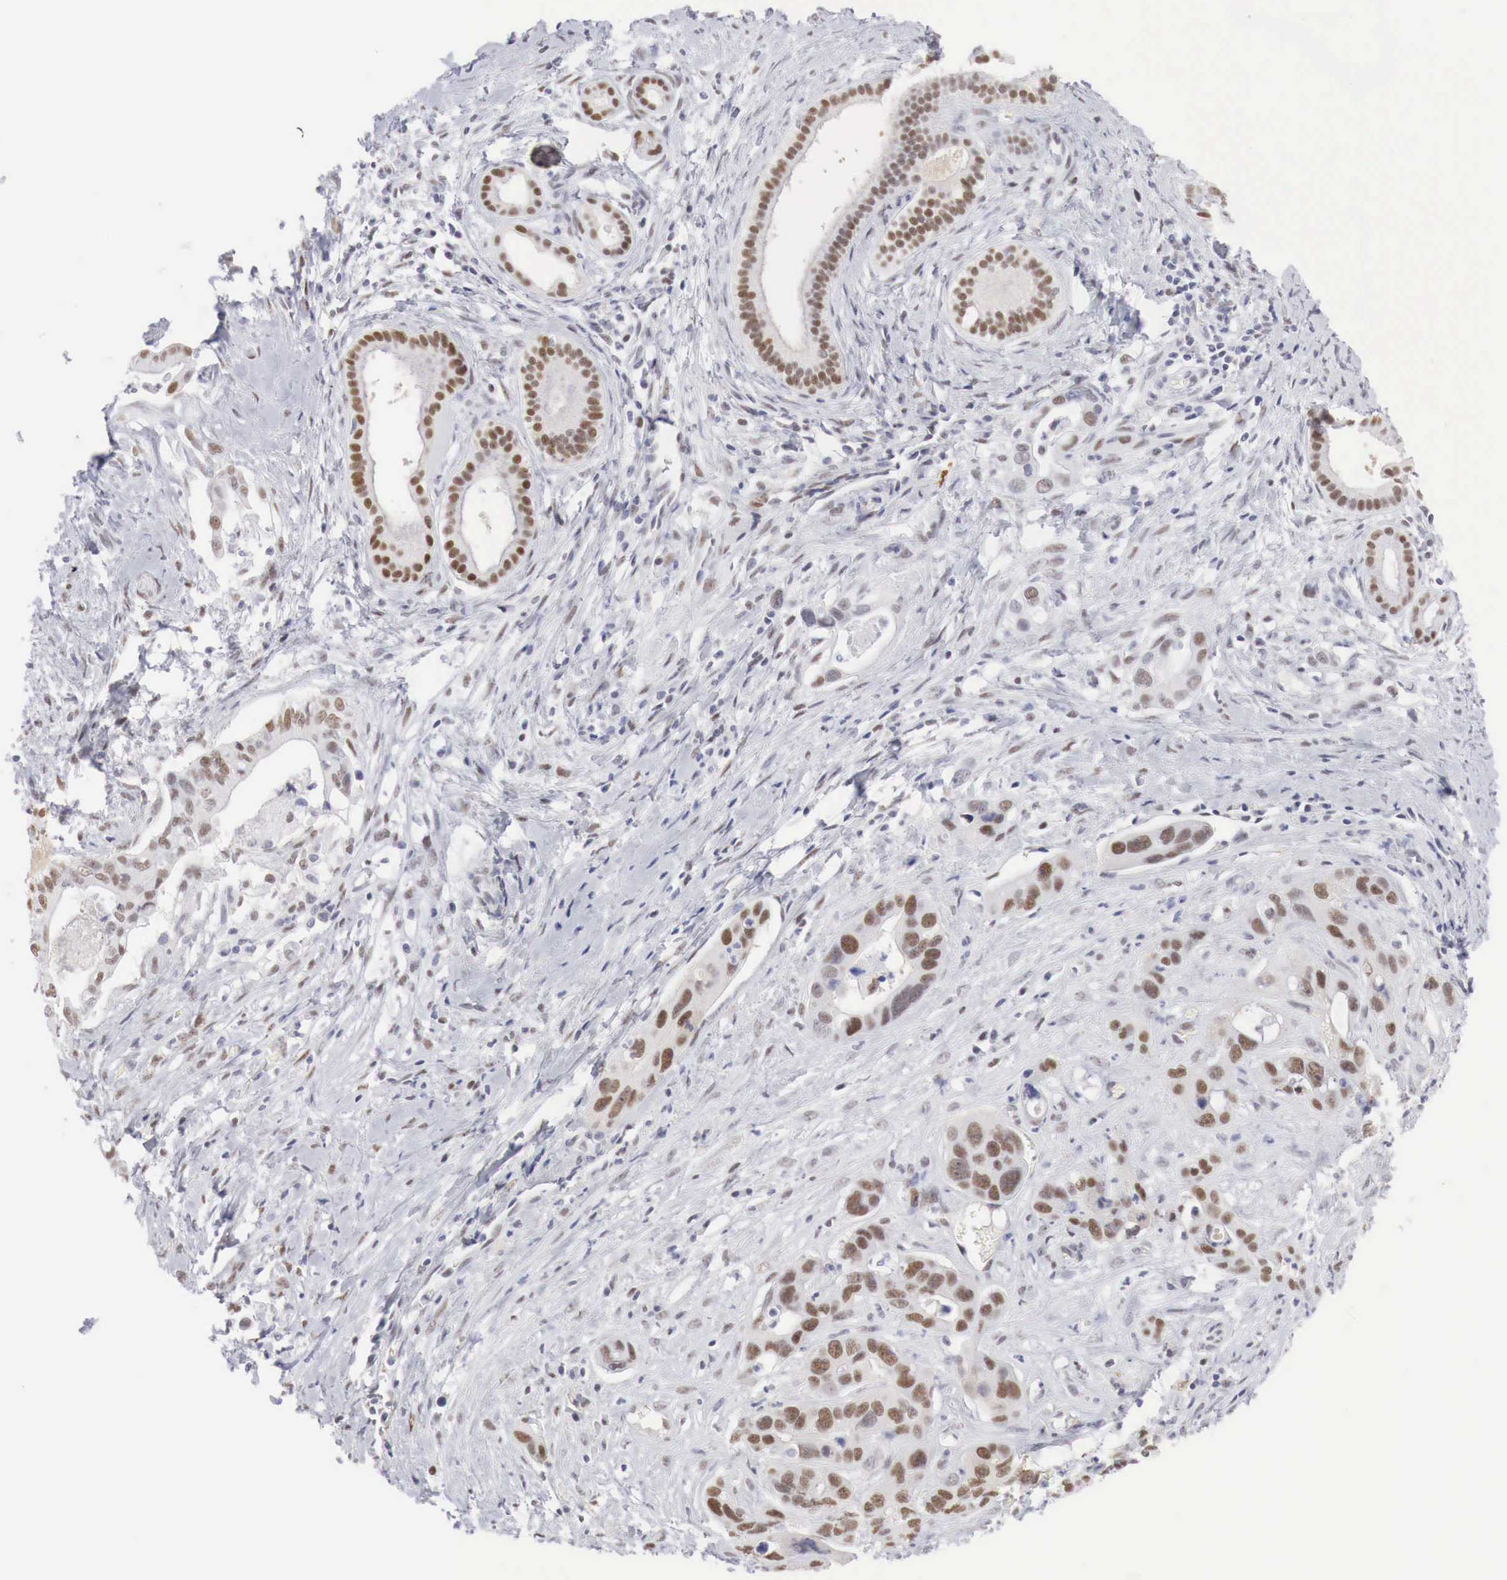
{"staining": {"intensity": "moderate", "quantity": ">75%", "location": "nuclear"}, "tissue": "liver cancer", "cell_type": "Tumor cells", "image_type": "cancer", "snomed": [{"axis": "morphology", "description": "Cholangiocarcinoma"}, {"axis": "topography", "description": "Liver"}], "caption": "IHC photomicrograph of liver cancer stained for a protein (brown), which exhibits medium levels of moderate nuclear staining in approximately >75% of tumor cells.", "gene": "FOXP2", "patient": {"sex": "female", "age": 65}}